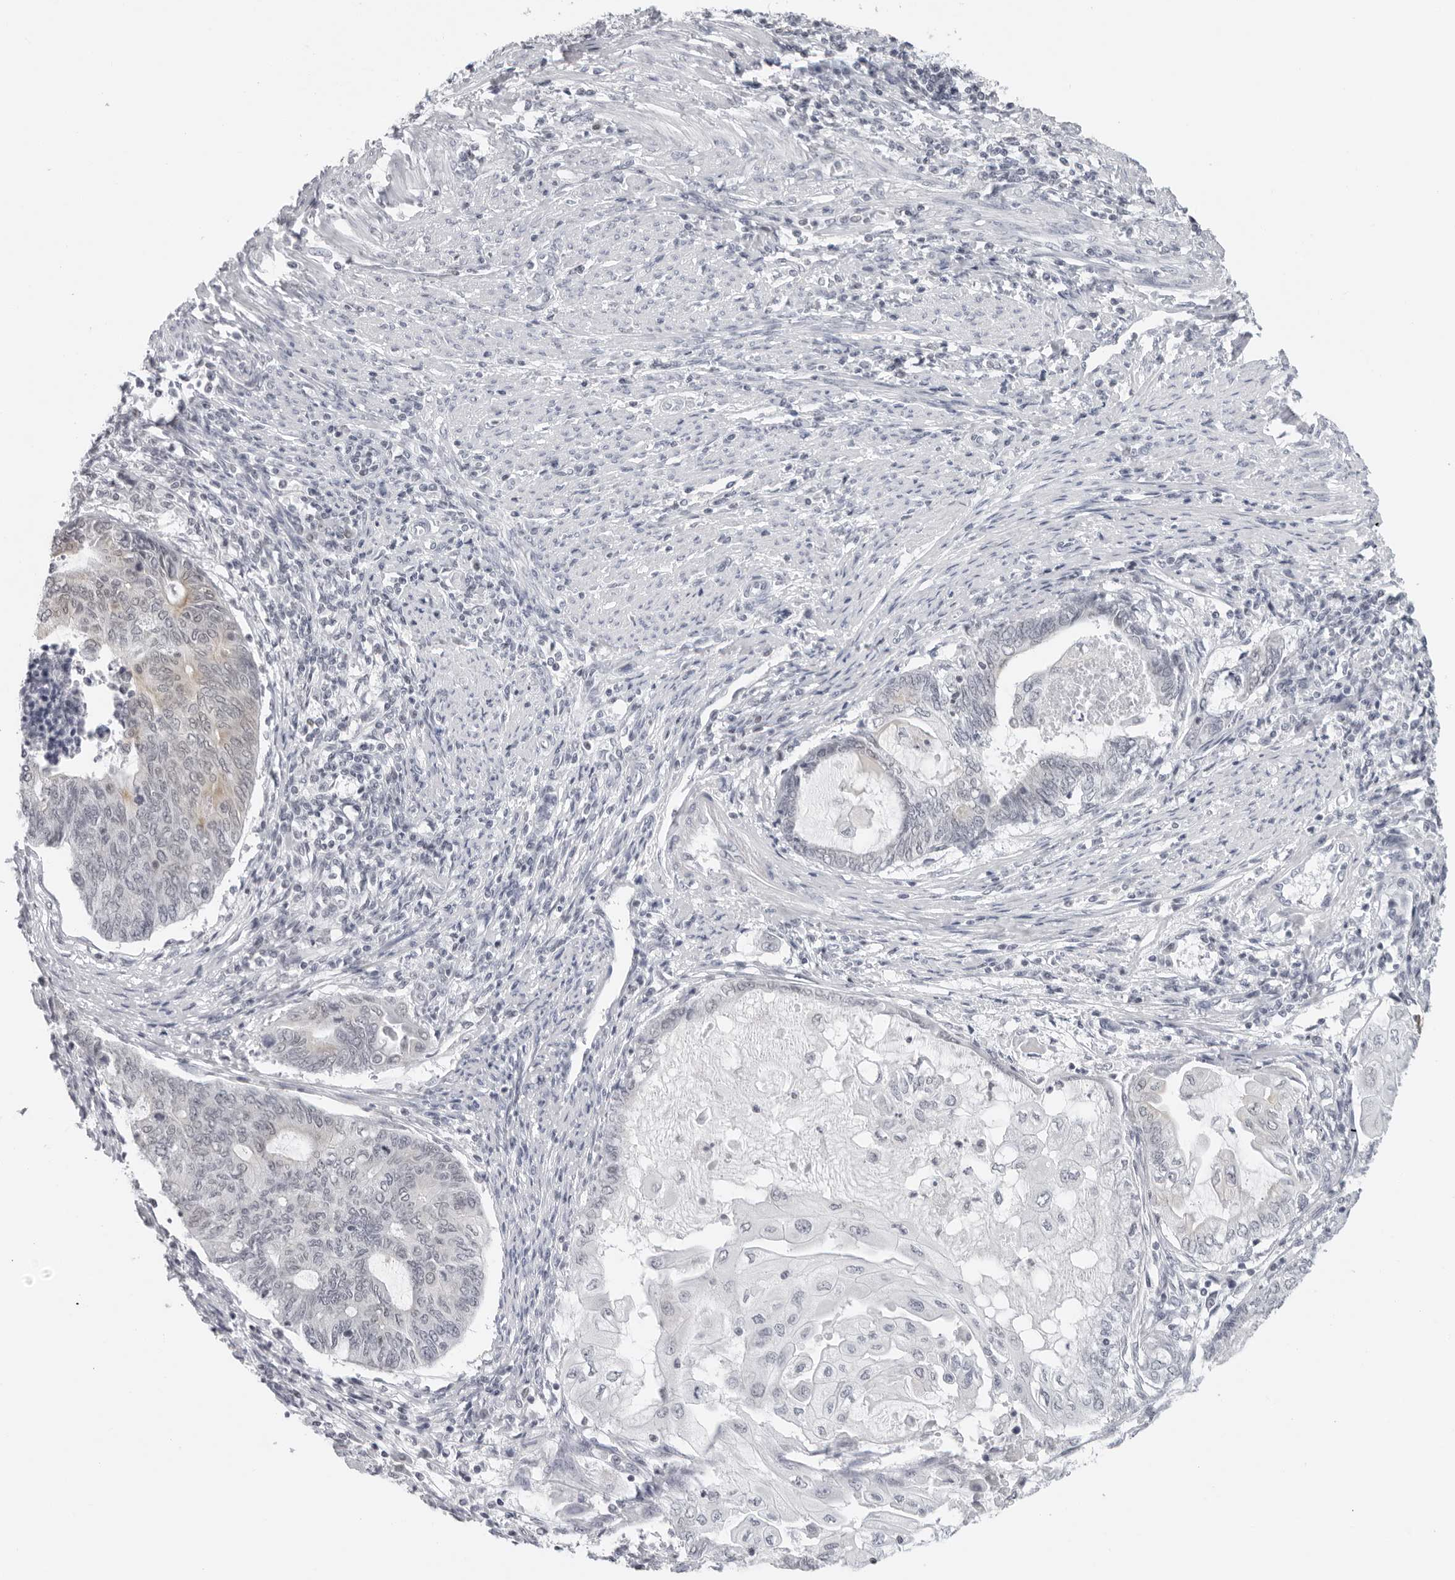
{"staining": {"intensity": "weak", "quantity": "<25%", "location": "cytoplasmic/membranous"}, "tissue": "endometrial cancer", "cell_type": "Tumor cells", "image_type": "cancer", "snomed": [{"axis": "morphology", "description": "Adenocarcinoma, NOS"}, {"axis": "topography", "description": "Uterus"}, {"axis": "topography", "description": "Endometrium"}], "caption": "There is no significant staining in tumor cells of endometrial cancer.", "gene": "FLG2", "patient": {"sex": "female", "age": 70}}